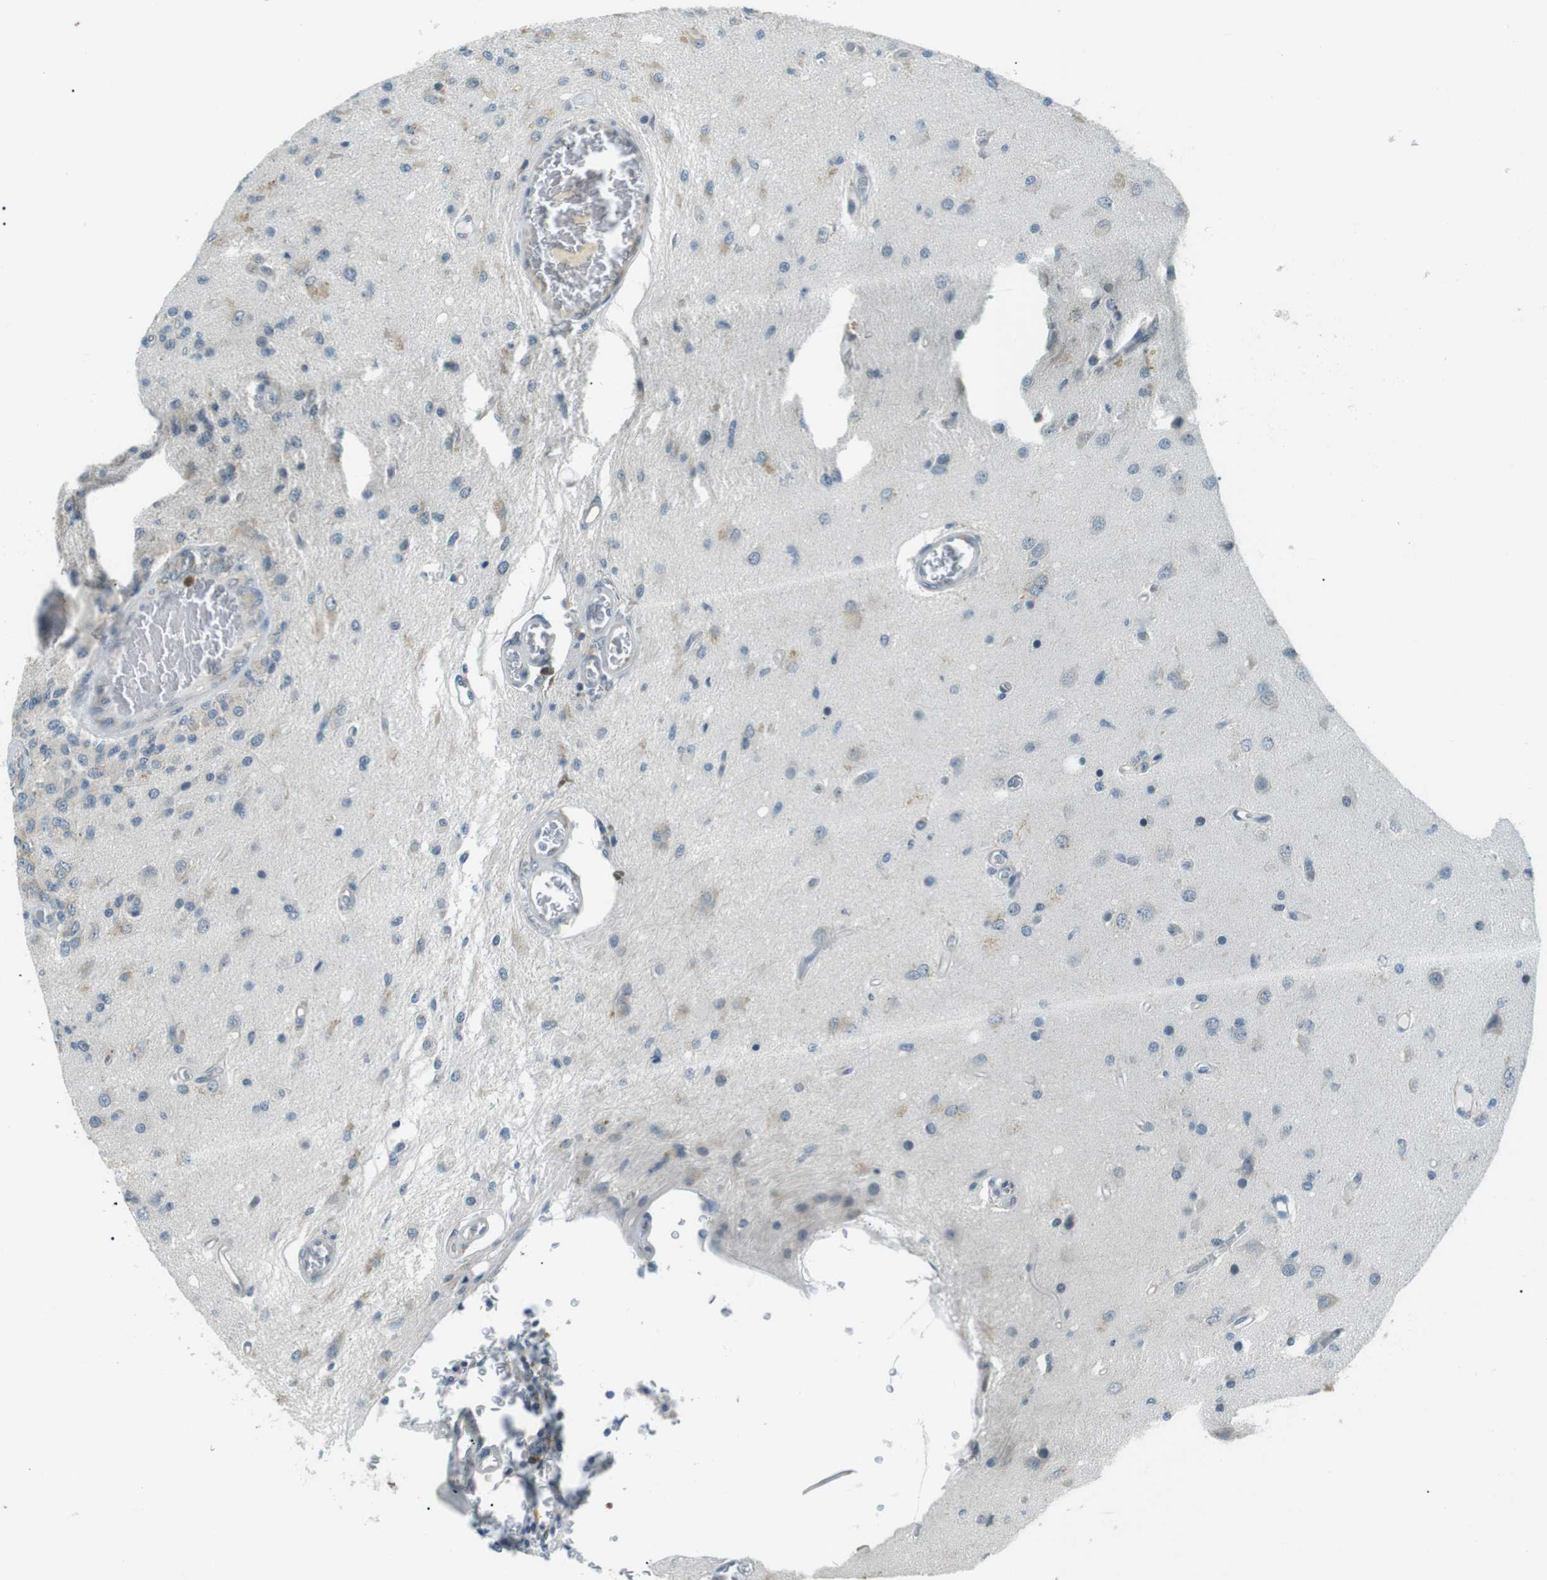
{"staining": {"intensity": "weak", "quantity": "25%-75%", "location": "cytoplasmic/membranous"}, "tissue": "glioma", "cell_type": "Tumor cells", "image_type": "cancer", "snomed": [{"axis": "morphology", "description": "Normal tissue, NOS"}, {"axis": "morphology", "description": "Glioma, malignant, High grade"}, {"axis": "topography", "description": "Cerebral cortex"}], "caption": "A brown stain labels weak cytoplasmic/membranous expression of a protein in human glioma tumor cells.", "gene": "SERPINB2", "patient": {"sex": "male", "age": 77}}